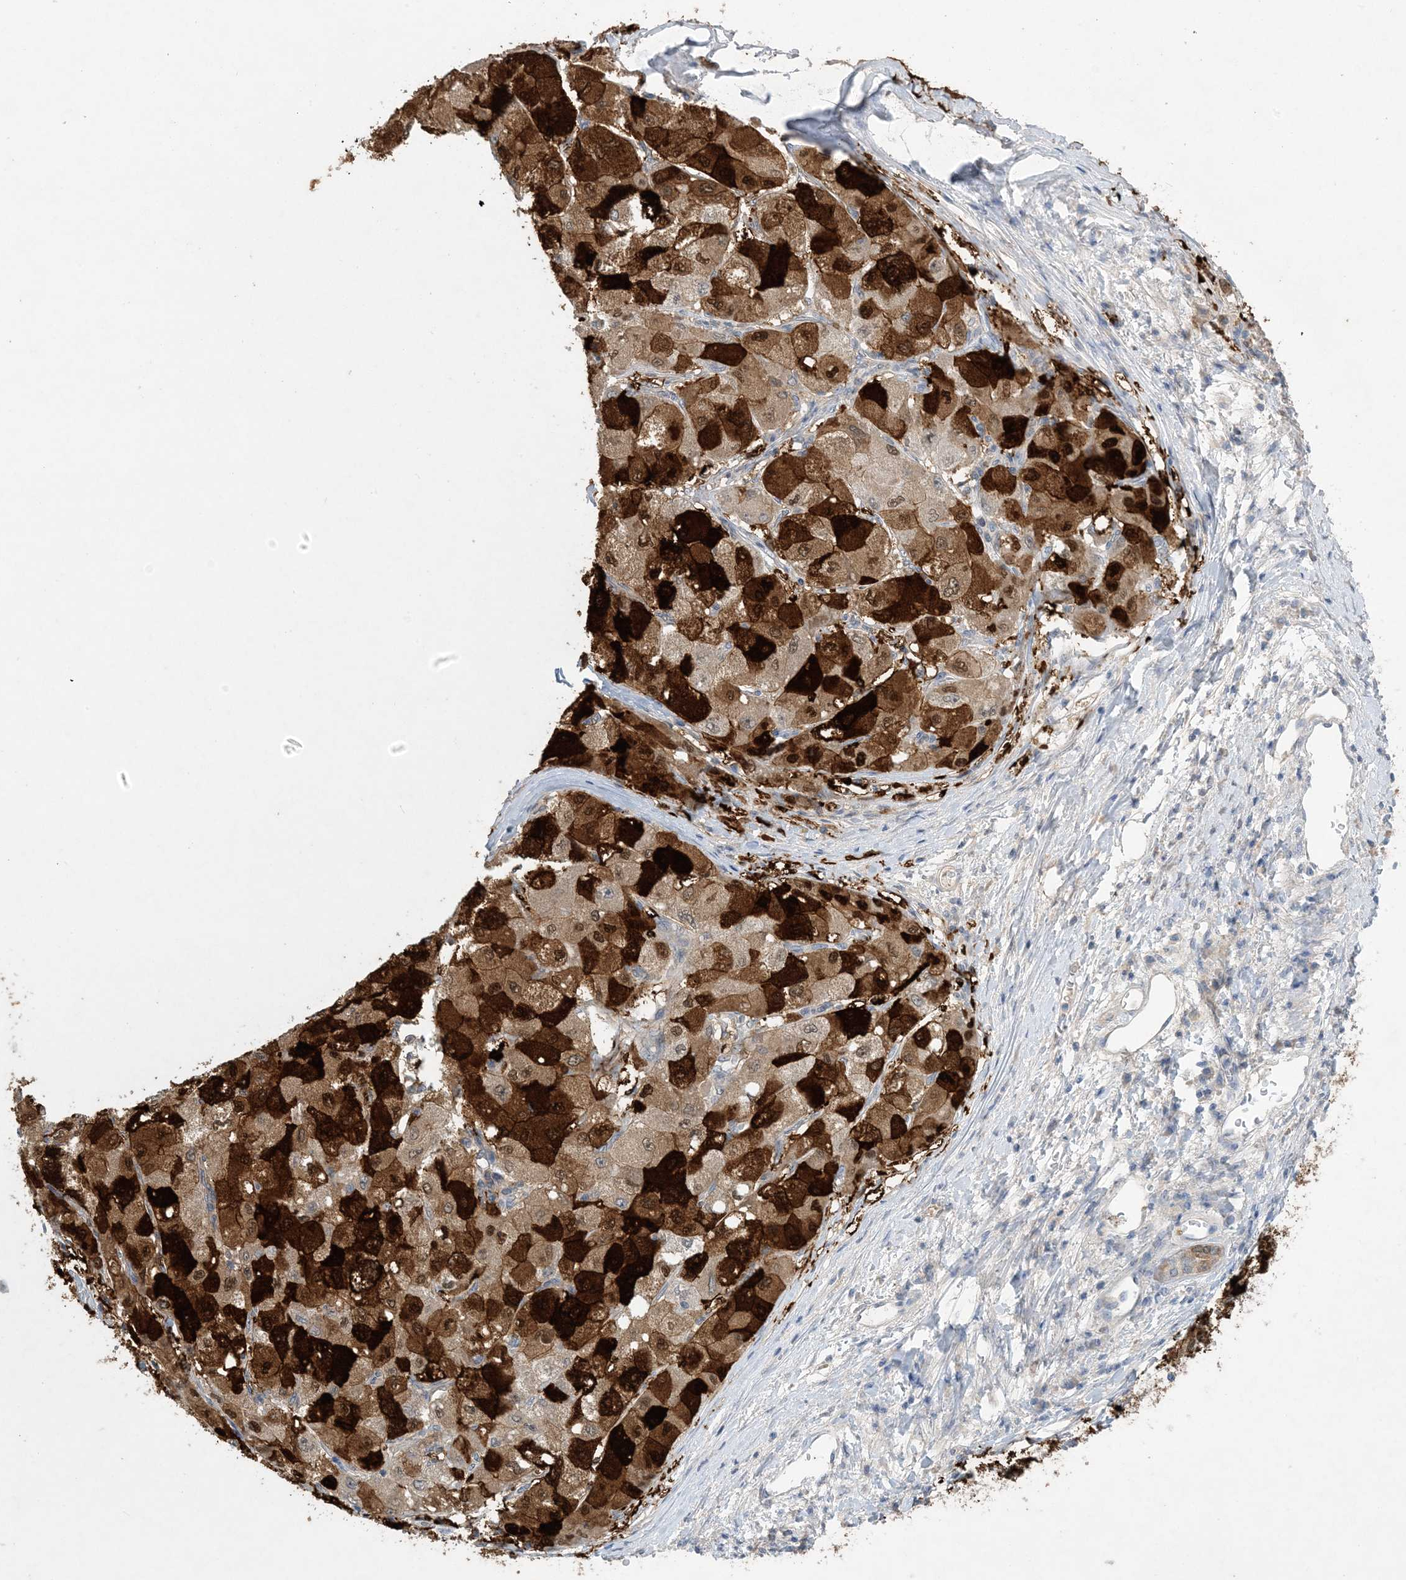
{"staining": {"intensity": "strong", "quantity": ">75%", "location": "cytoplasmic/membranous"}, "tissue": "liver cancer", "cell_type": "Tumor cells", "image_type": "cancer", "snomed": [{"axis": "morphology", "description": "Carcinoma, Hepatocellular, NOS"}, {"axis": "topography", "description": "Liver"}], "caption": "Protein positivity by immunohistochemistry (IHC) exhibits strong cytoplasmic/membranous positivity in approximately >75% of tumor cells in liver hepatocellular carcinoma. The staining is performed using DAB brown chromogen to label protein expression. The nuclei are counter-stained blue using hematoxylin.", "gene": "HMGCS1", "patient": {"sex": "male", "age": 80}}